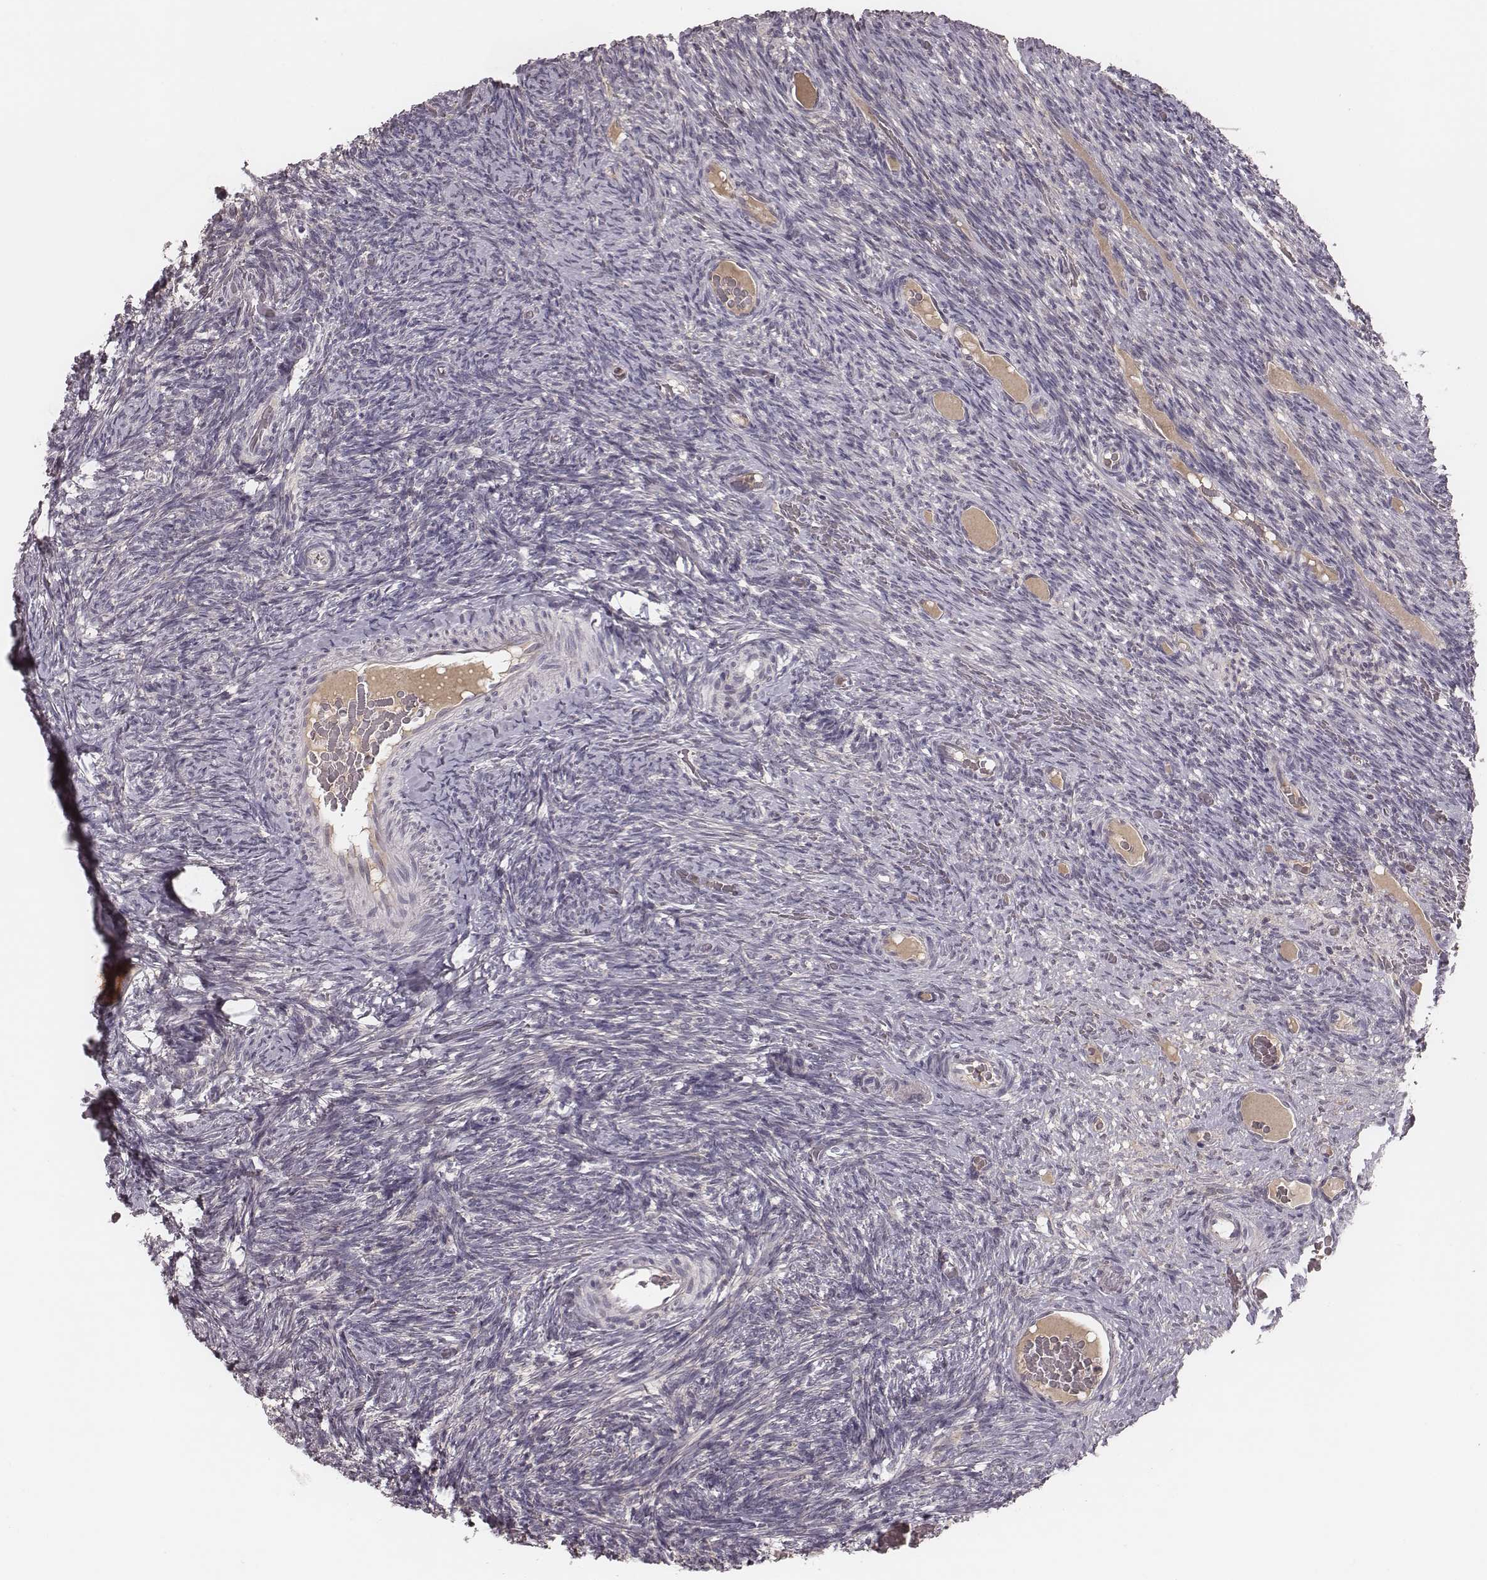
{"staining": {"intensity": "negative", "quantity": "none", "location": "none"}, "tissue": "ovary", "cell_type": "Ovarian stroma cells", "image_type": "normal", "snomed": [{"axis": "morphology", "description": "Normal tissue, NOS"}, {"axis": "topography", "description": "Ovary"}], "caption": "Image shows no protein expression in ovarian stroma cells of unremarkable ovary. (Brightfield microscopy of DAB immunohistochemistry (IHC) at high magnification).", "gene": "P2RX5", "patient": {"sex": "female", "age": 34}}